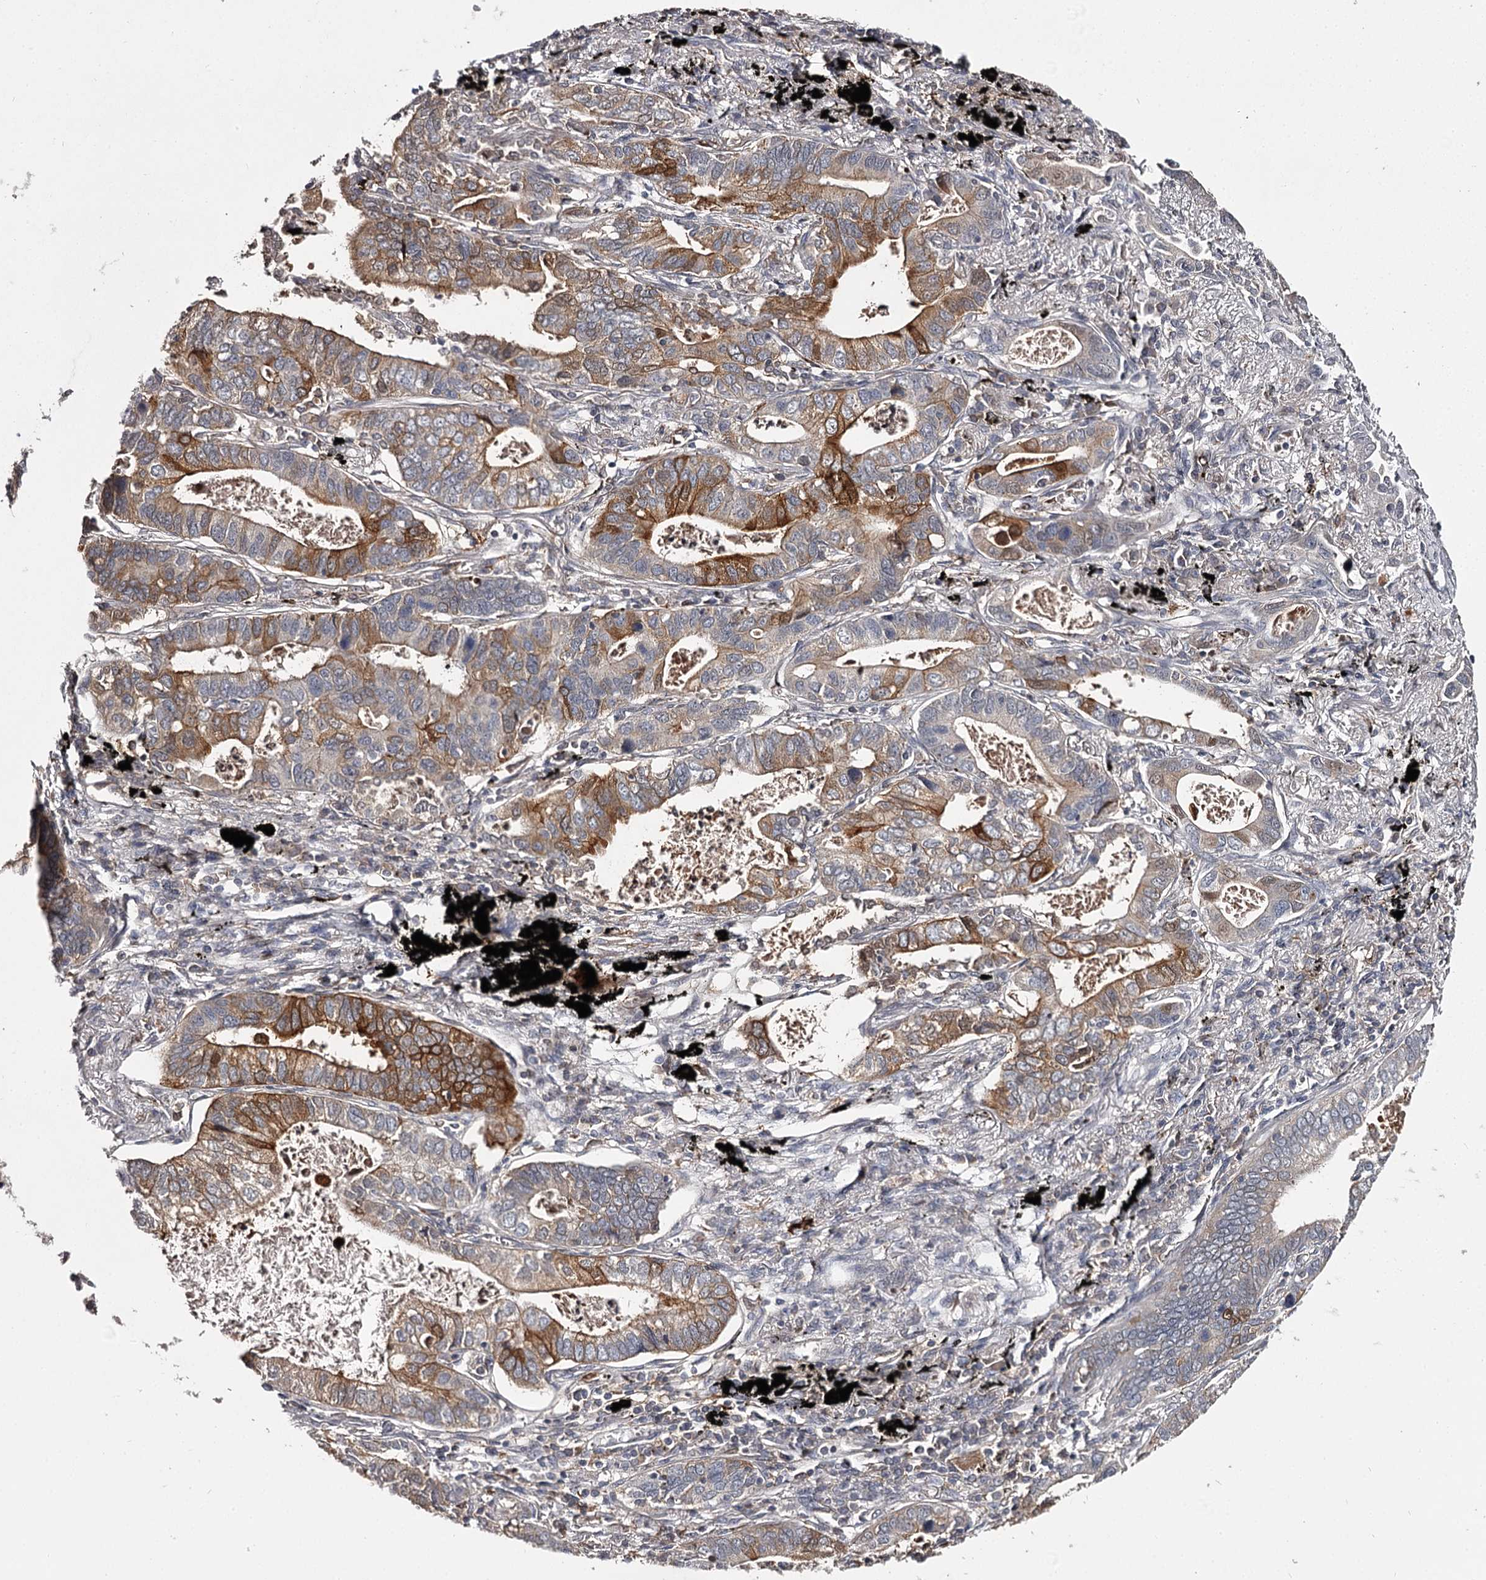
{"staining": {"intensity": "moderate", "quantity": "25%-75%", "location": "cytoplasmic/membranous"}, "tissue": "lung cancer", "cell_type": "Tumor cells", "image_type": "cancer", "snomed": [{"axis": "morphology", "description": "Adenocarcinoma, NOS"}, {"axis": "topography", "description": "Lung"}], "caption": "Immunohistochemical staining of lung adenocarcinoma exhibits moderate cytoplasmic/membranous protein expression in approximately 25%-75% of tumor cells.", "gene": "SLC32A1", "patient": {"sex": "male", "age": 67}}